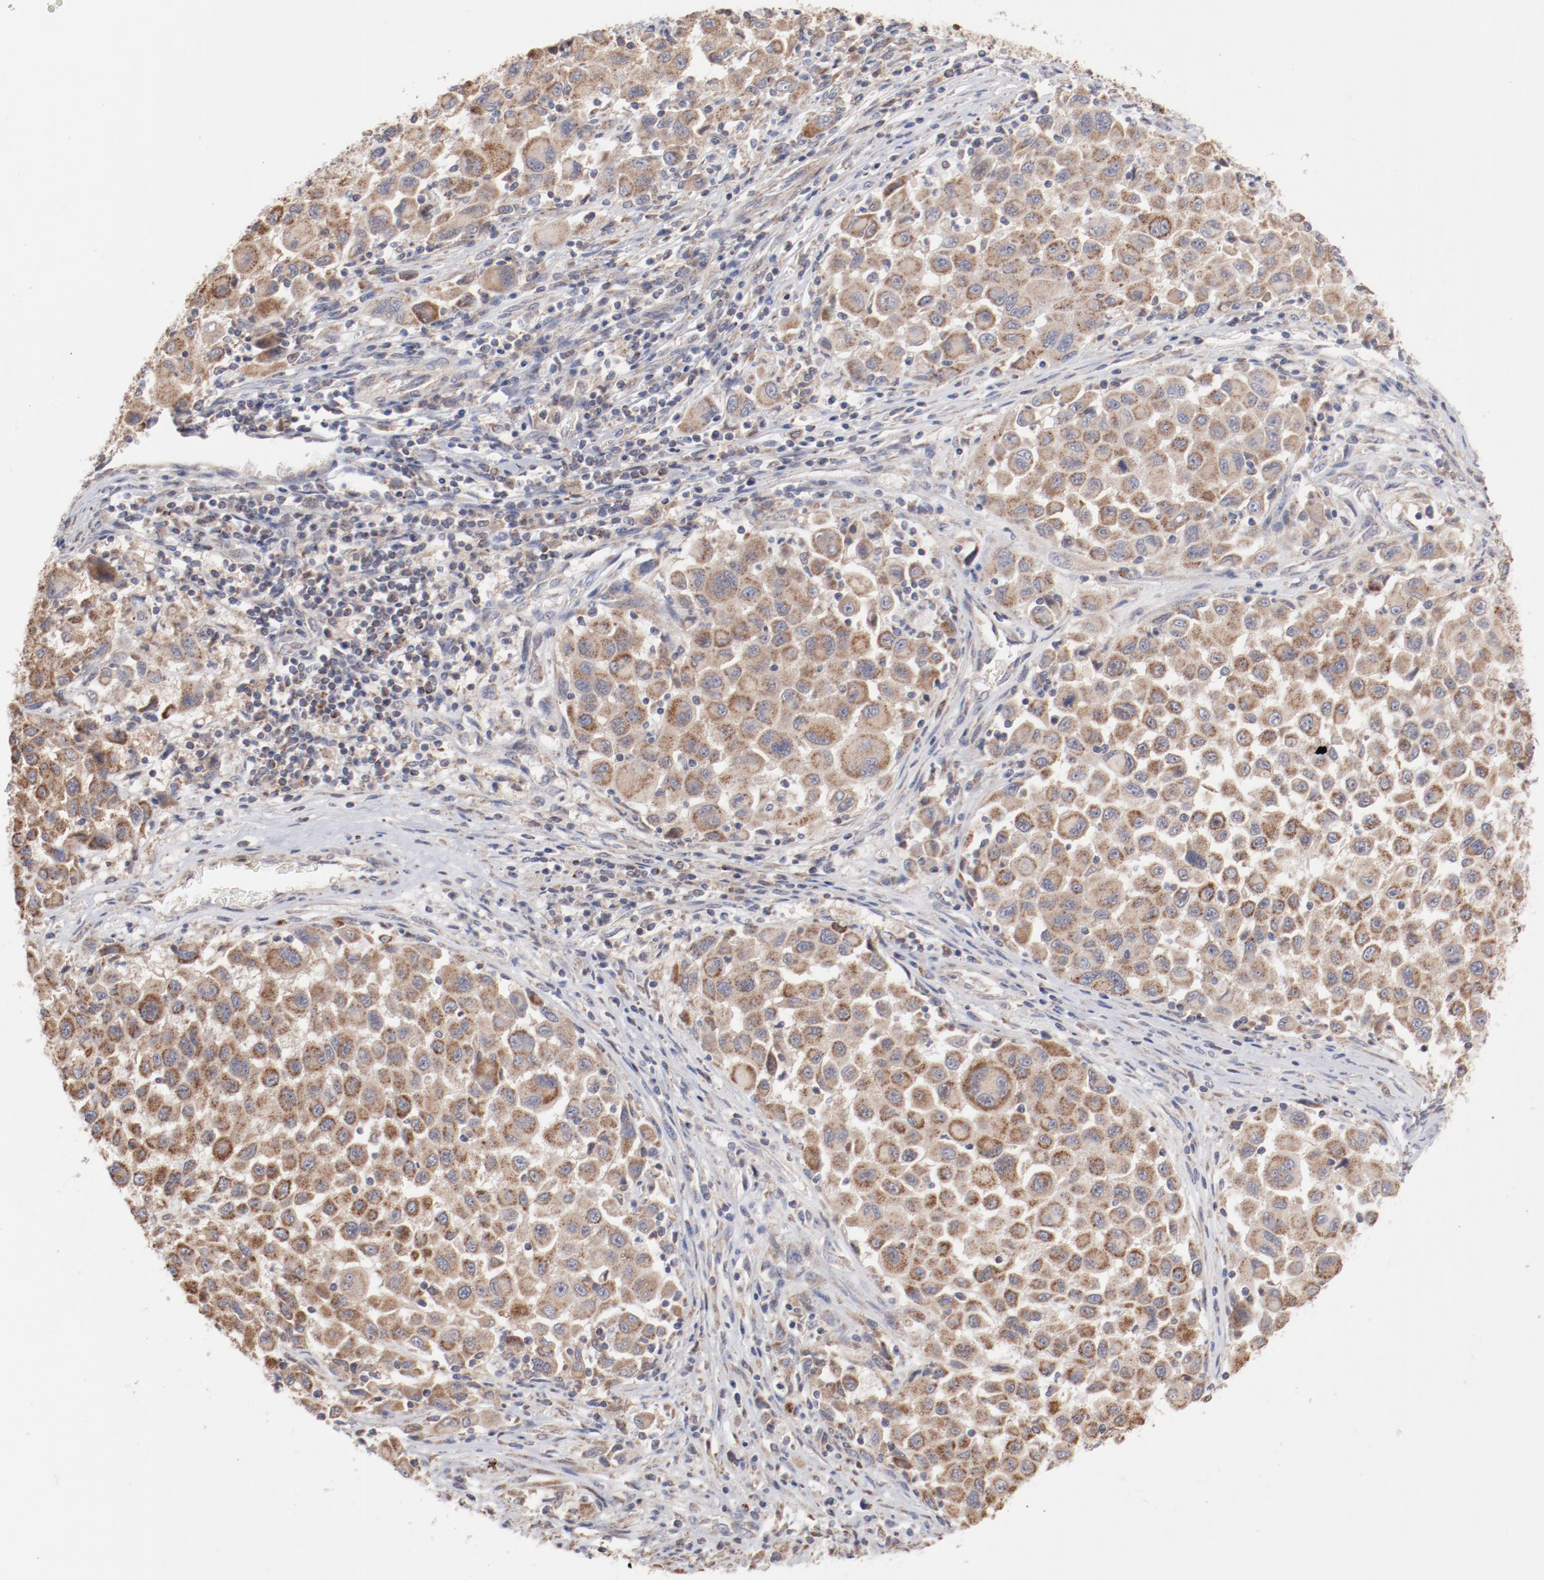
{"staining": {"intensity": "moderate", "quantity": ">75%", "location": "cytoplasmic/membranous"}, "tissue": "melanoma", "cell_type": "Tumor cells", "image_type": "cancer", "snomed": [{"axis": "morphology", "description": "Malignant melanoma, Metastatic site"}, {"axis": "topography", "description": "Lymph node"}], "caption": "Malignant melanoma (metastatic site) was stained to show a protein in brown. There is medium levels of moderate cytoplasmic/membranous staining in approximately >75% of tumor cells.", "gene": "PPFIBP2", "patient": {"sex": "male", "age": 61}}